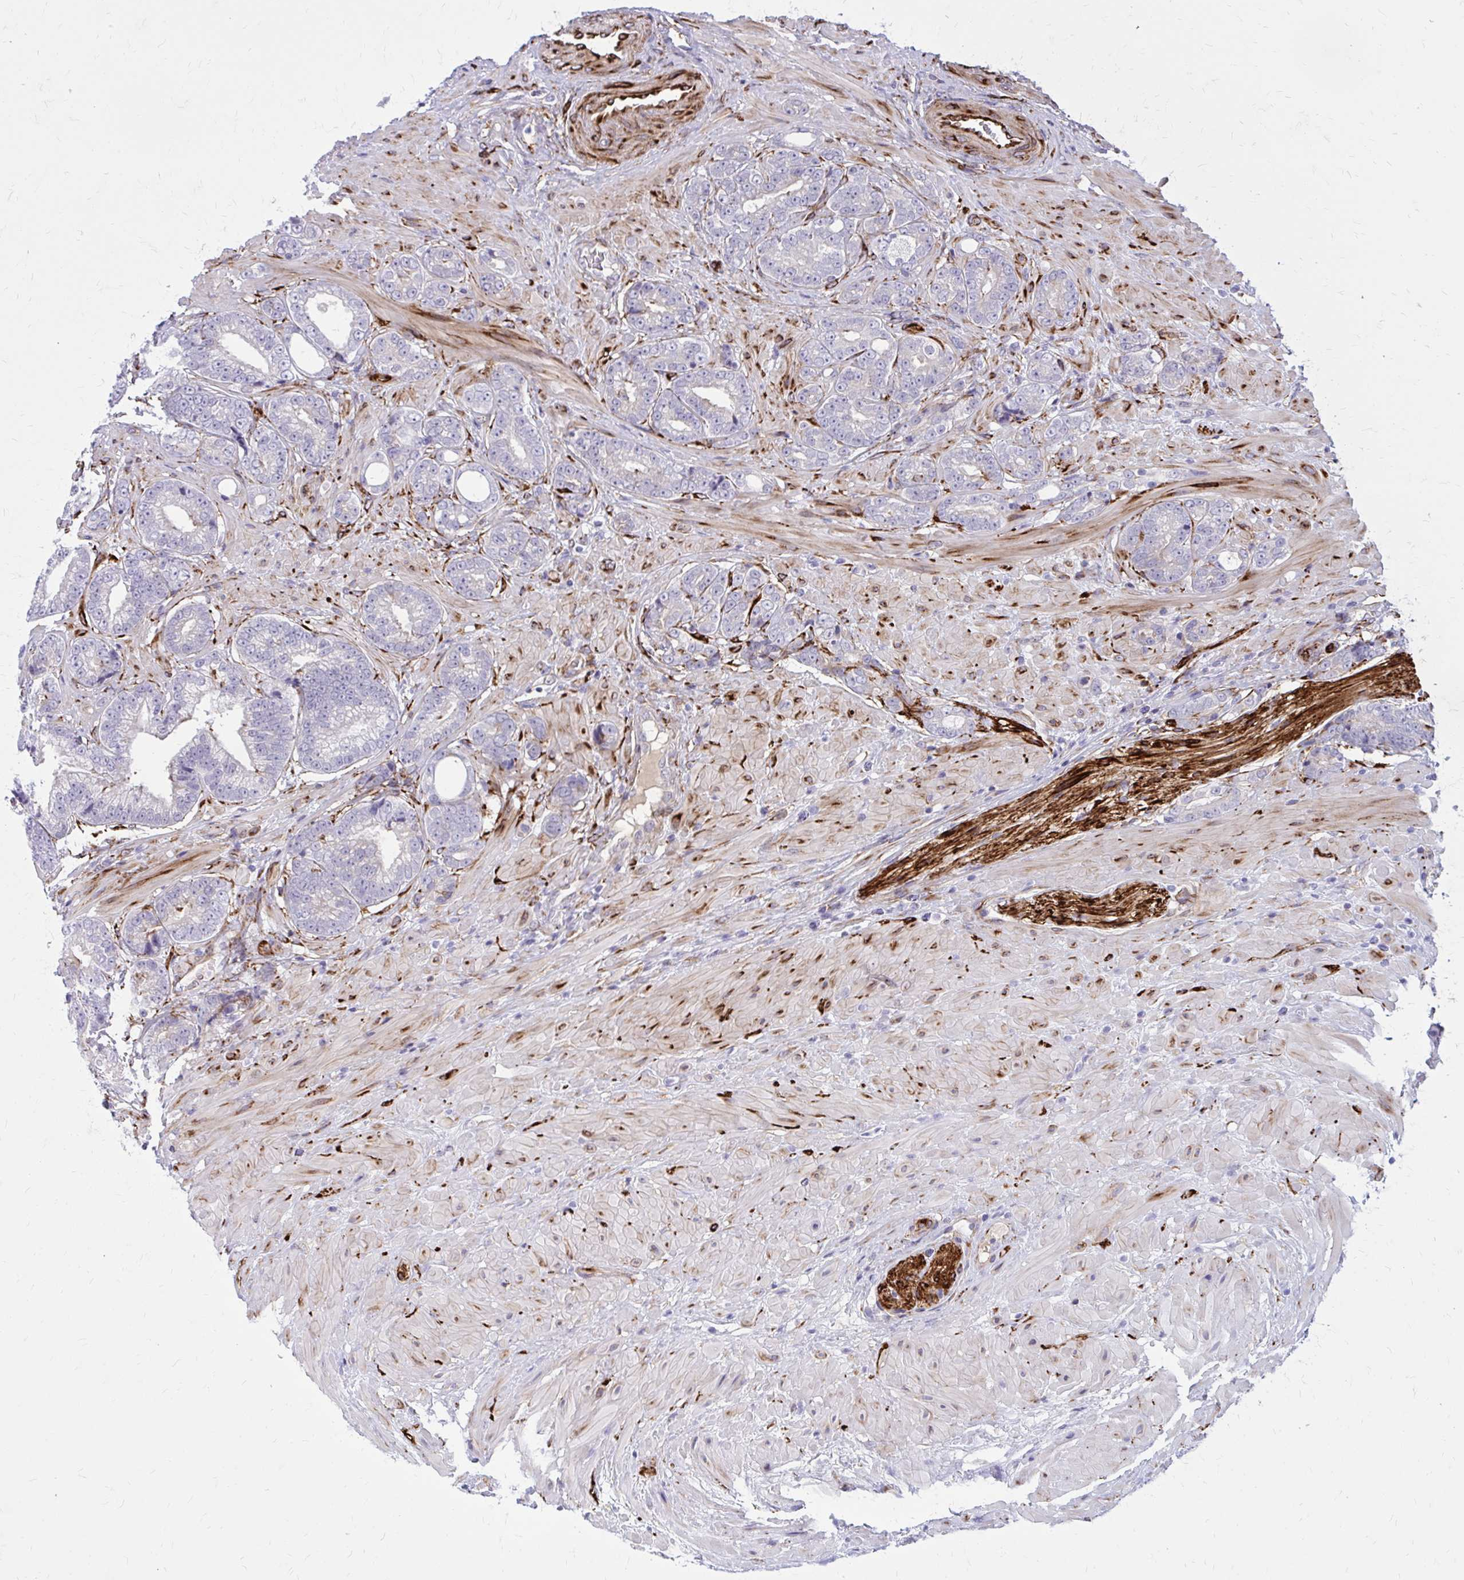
{"staining": {"intensity": "negative", "quantity": "none", "location": "none"}, "tissue": "prostate cancer", "cell_type": "Tumor cells", "image_type": "cancer", "snomed": [{"axis": "morphology", "description": "Adenocarcinoma, Low grade"}, {"axis": "topography", "description": "Prostate"}], "caption": "Immunohistochemistry image of human adenocarcinoma (low-grade) (prostate) stained for a protein (brown), which shows no staining in tumor cells.", "gene": "BEND5", "patient": {"sex": "male", "age": 61}}